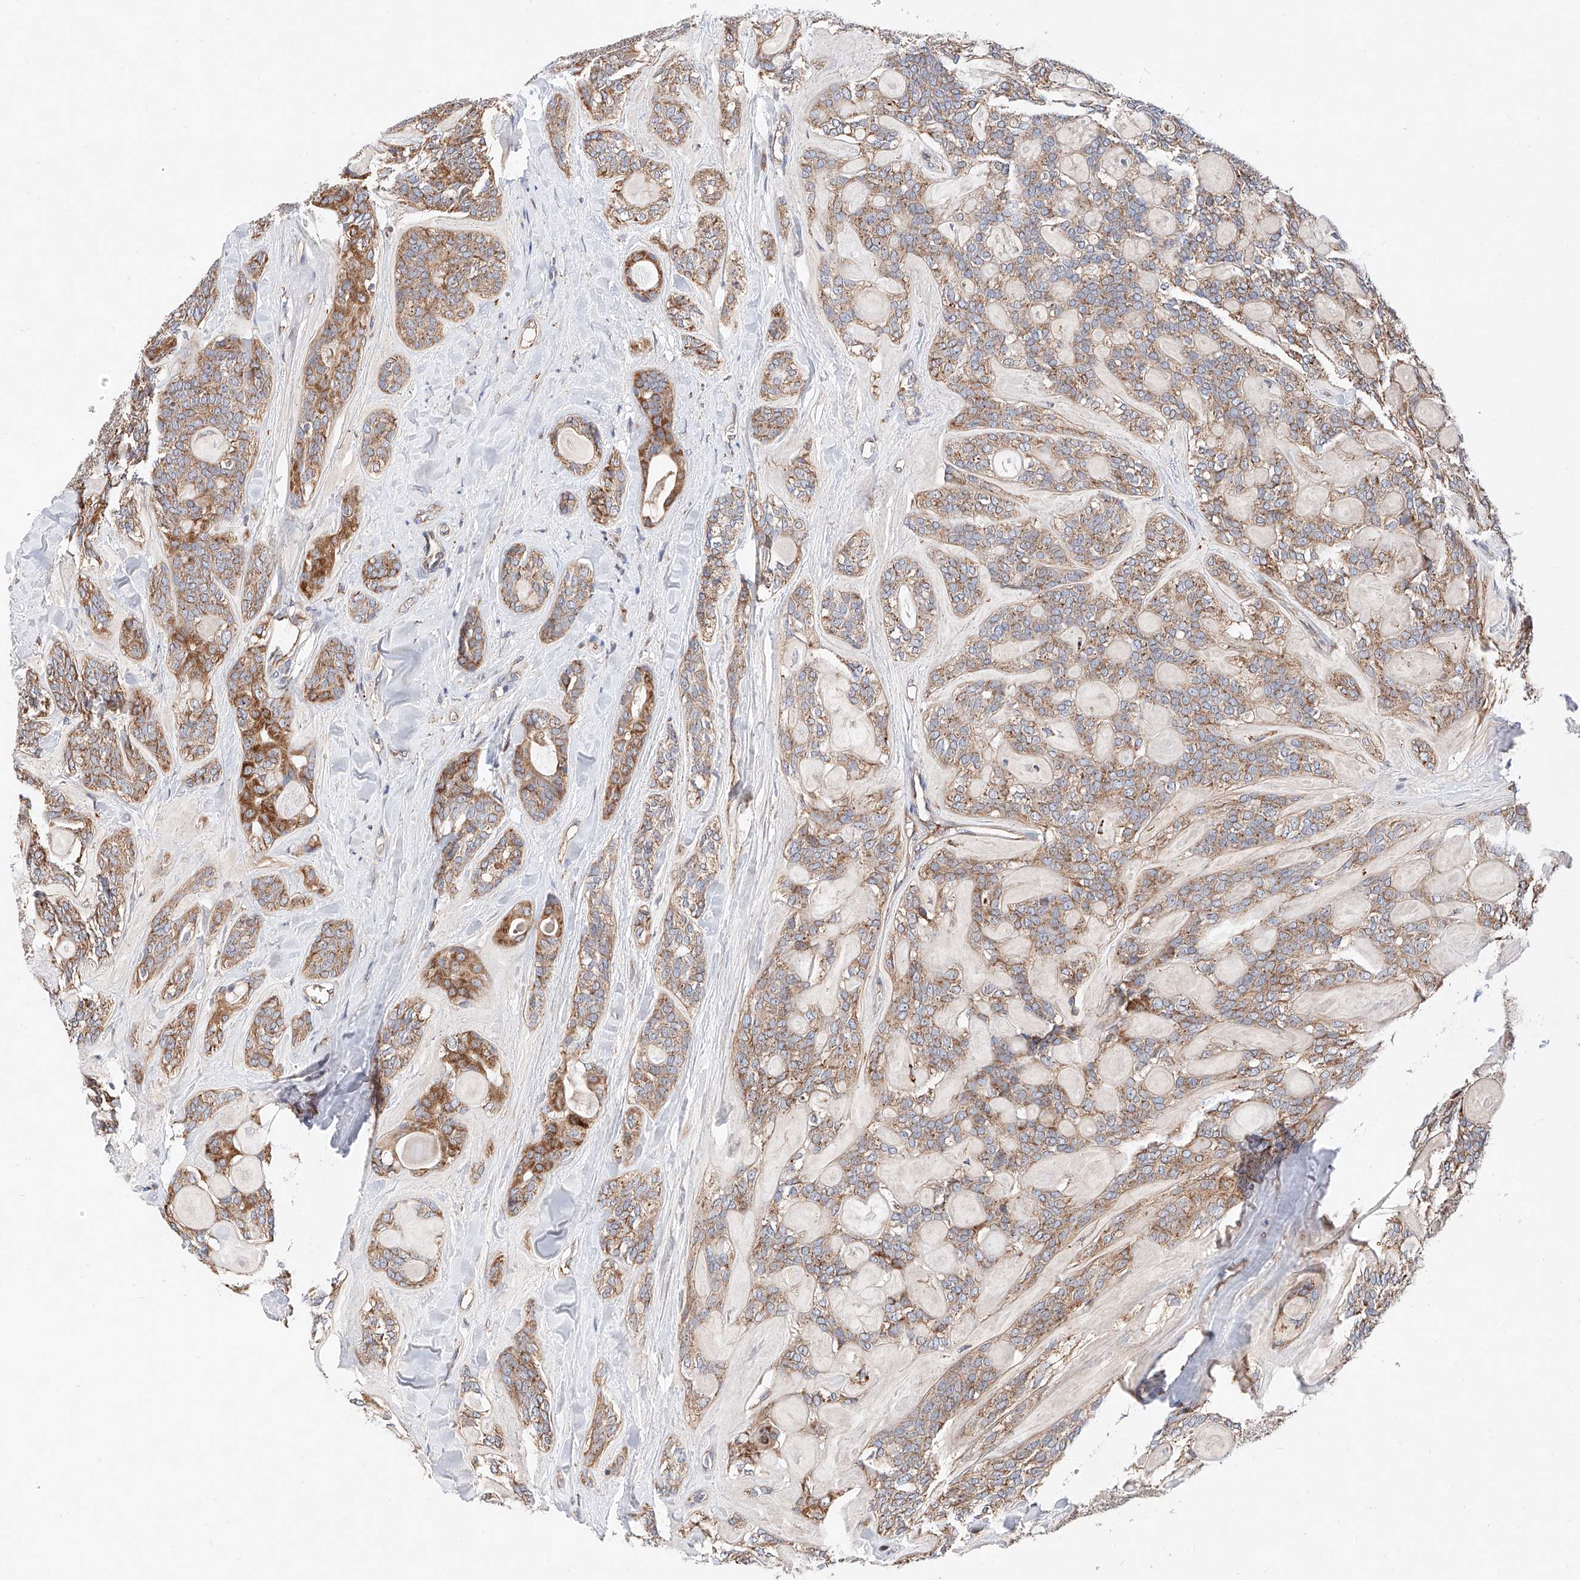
{"staining": {"intensity": "moderate", "quantity": ">75%", "location": "cytoplasmic/membranous"}, "tissue": "head and neck cancer", "cell_type": "Tumor cells", "image_type": "cancer", "snomed": [{"axis": "morphology", "description": "Adenocarcinoma, NOS"}, {"axis": "topography", "description": "Head-Neck"}], "caption": "Protein expression by IHC demonstrates moderate cytoplasmic/membranous staining in approximately >75% of tumor cells in head and neck adenocarcinoma.", "gene": "NR1D1", "patient": {"sex": "male", "age": 66}}